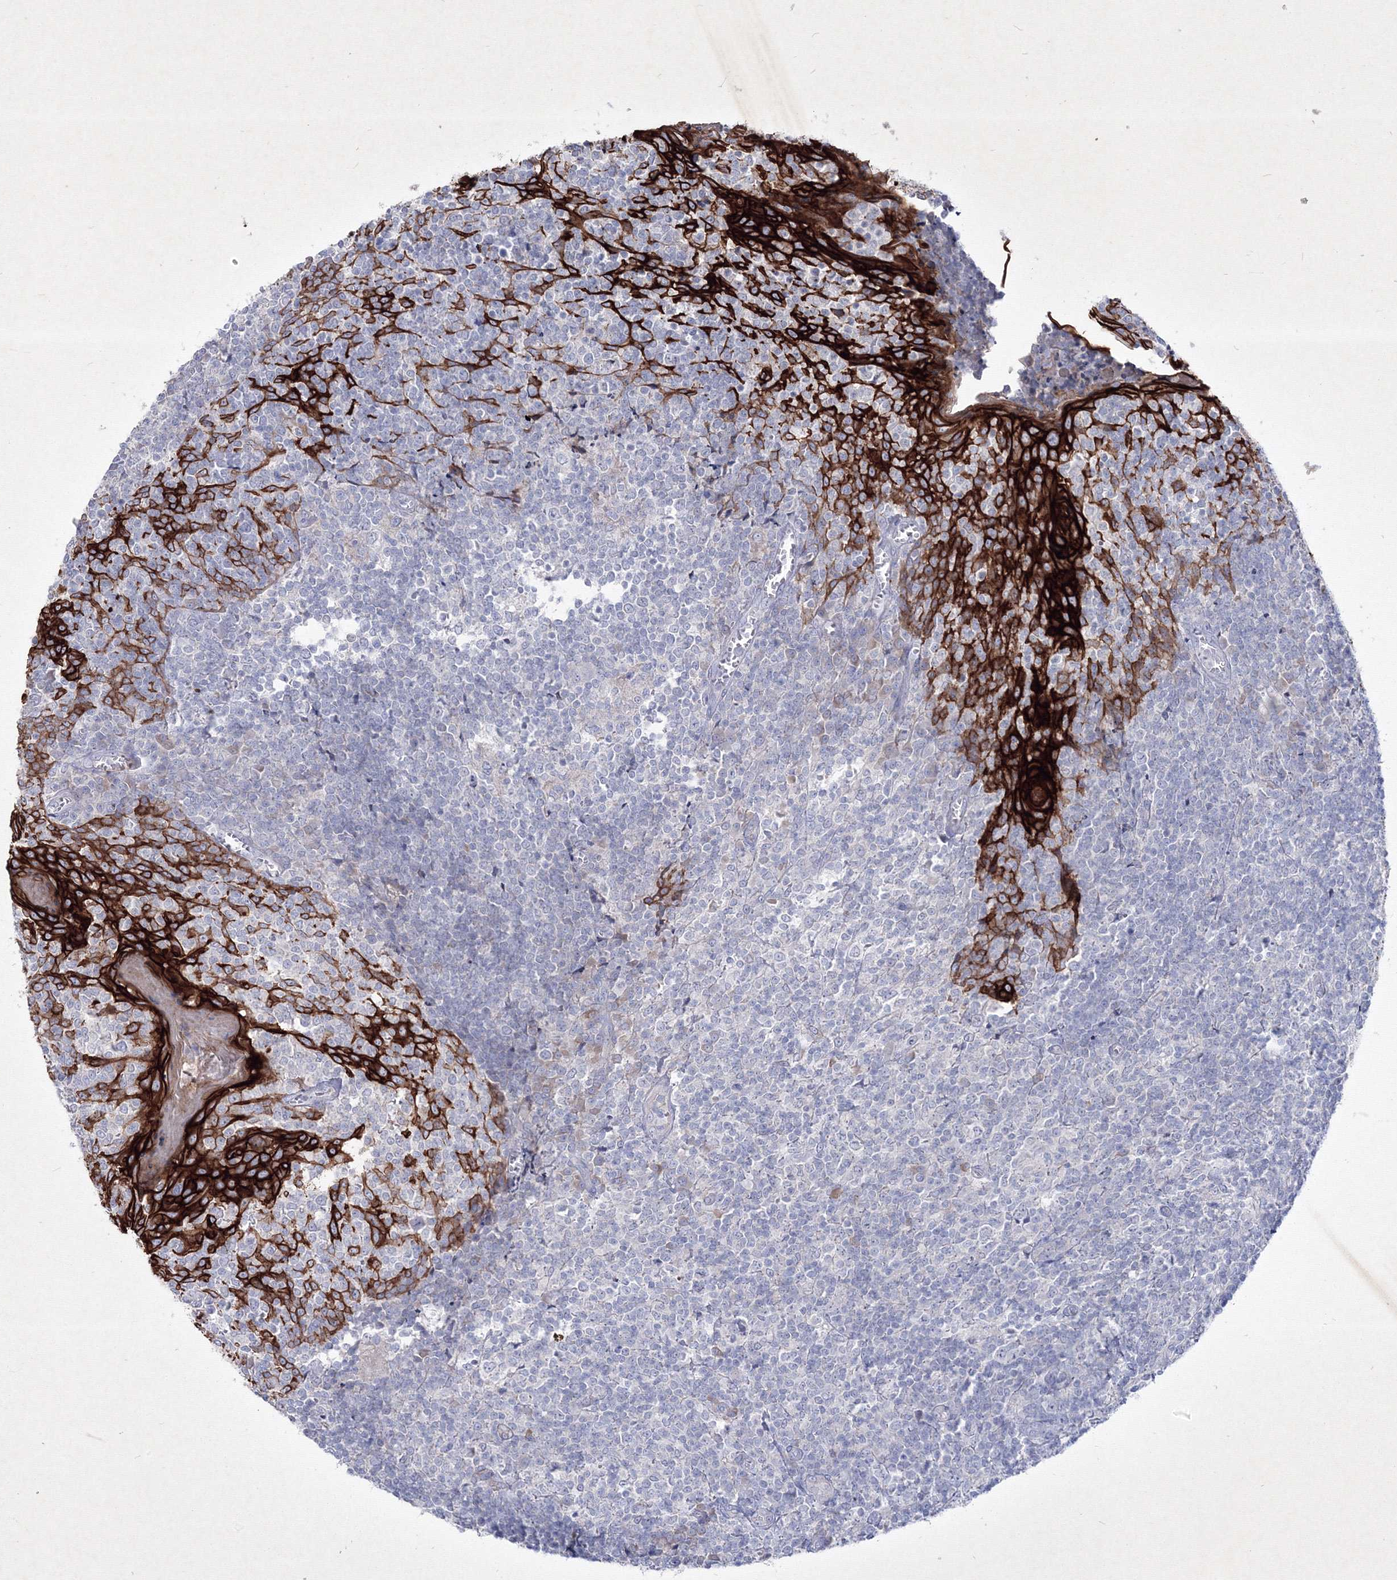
{"staining": {"intensity": "moderate", "quantity": "<25%", "location": "cytoplasmic/membranous"}, "tissue": "tonsil", "cell_type": "Germinal center cells", "image_type": "normal", "snomed": [{"axis": "morphology", "description": "Normal tissue, NOS"}, {"axis": "topography", "description": "Tonsil"}], "caption": "Protein staining by immunohistochemistry reveals moderate cytoplasmic/membranous positivity in about <25% of germinal center cells in unremarkable tonsil. The staining is performed using DAB (3,3'-diaminobenzidine) brown chromogen to label protein expression. The nuclei are counter-stained blue using hematoxylin.", "gene": "TMEM139", "patient": {"sex": "female", "age": 19}}